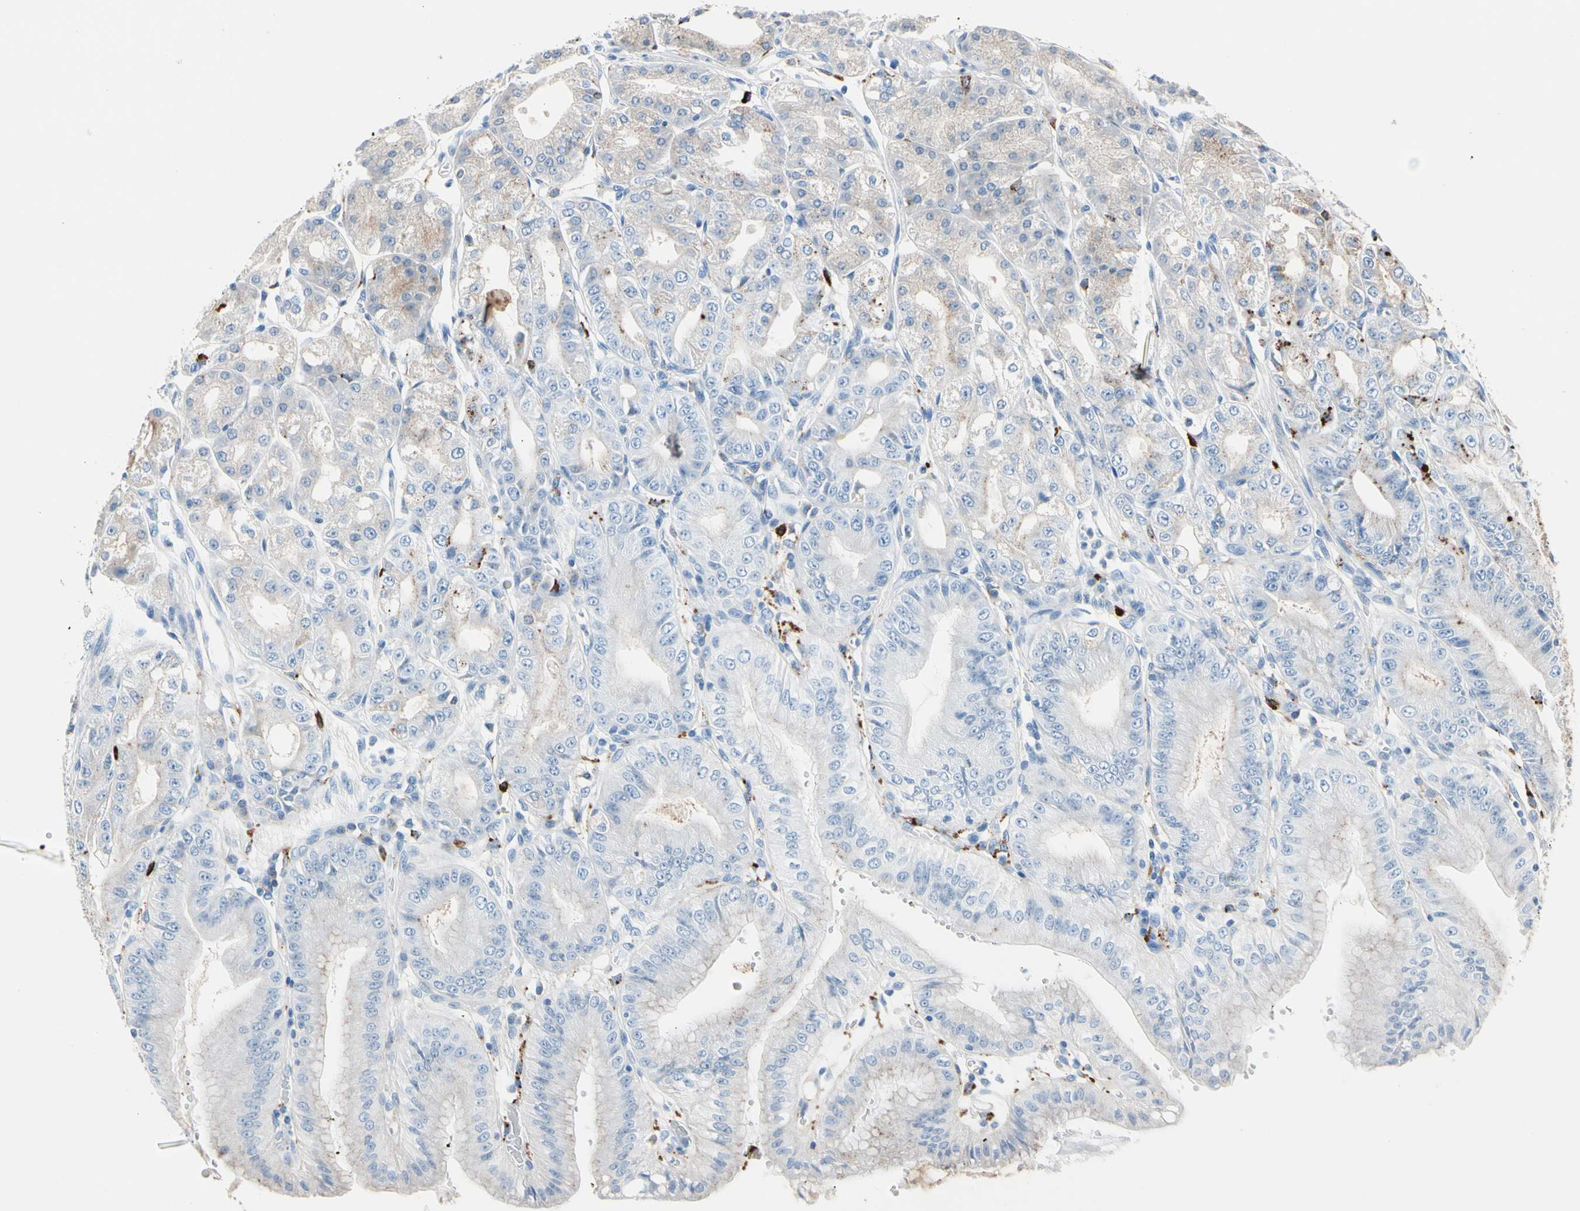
{"staining": {"intensity": "weak", "quantity": "<25%", "location": "cytoplasmic/membranous"}, "tissue": "stomach", "cell_type": "Glandular cells", "image_type": "normal", "snomed": [{"axis": "morphology", "description": "Normal tissue, NOS"}, {"axis": "topography", "description": "Stomach, lower"}], "caption": "This is an immunohistochemistry (IHC) histopathology image of normal stomach. There is no expression in glandular cells.", "gene": "GM2A", "patient": {"sex": "male", "age": 71}}